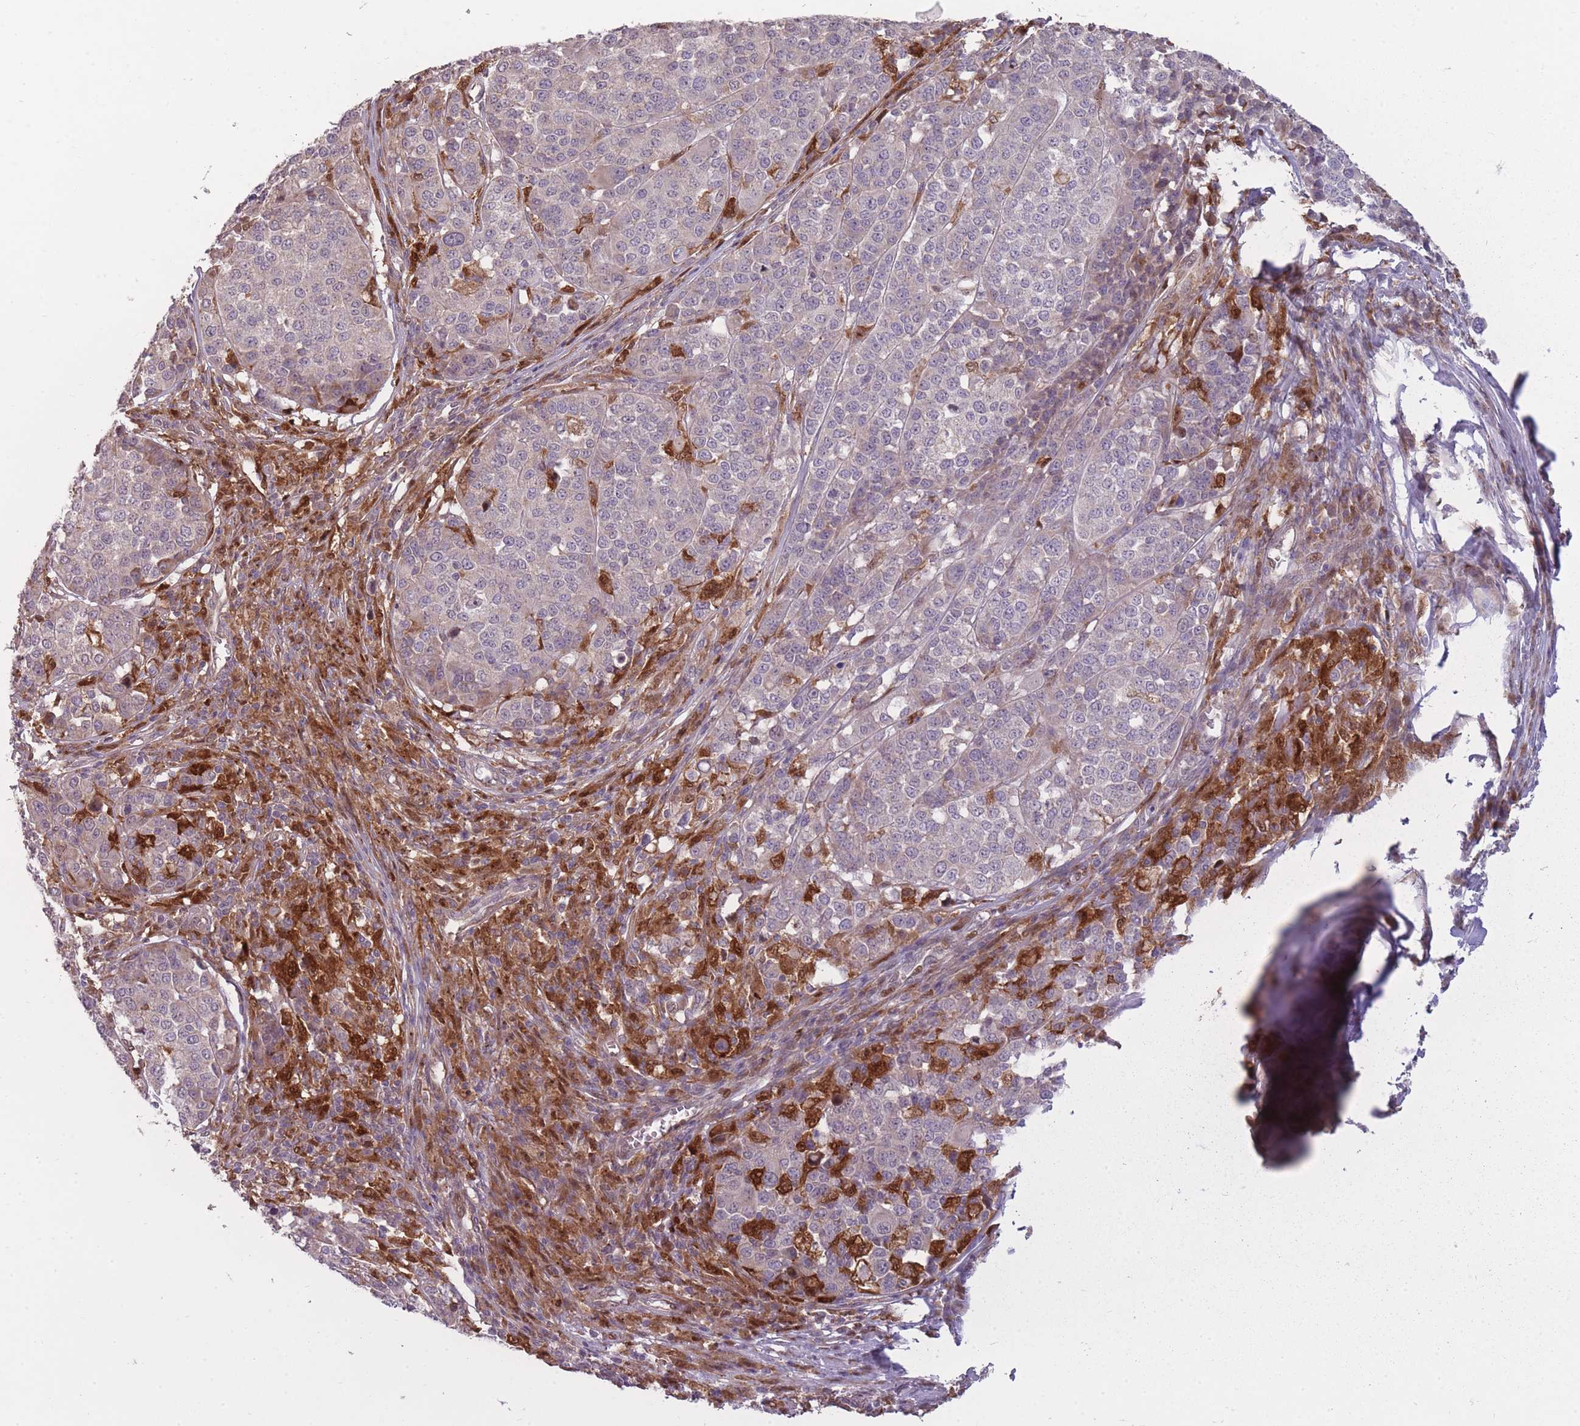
{"staining": {"intensity": "negative", "quantity": "none", "location": "none"}, "tissue": "melanoma", "cell_type": "Tumor cells", "image_type": "cancer", "snomed": [{"axis": "morphology", "description": "Malignant melanoma, Metastatic site"}, {"axis": "topography", "description": "Lymph node"}], "caption": "Protein analysis of malignant melanoma (metastatic site) demonstrates no significant staining in tumor cells.", "gene": "LGALS9", "patient": {"sex": "male", "age": 44}}